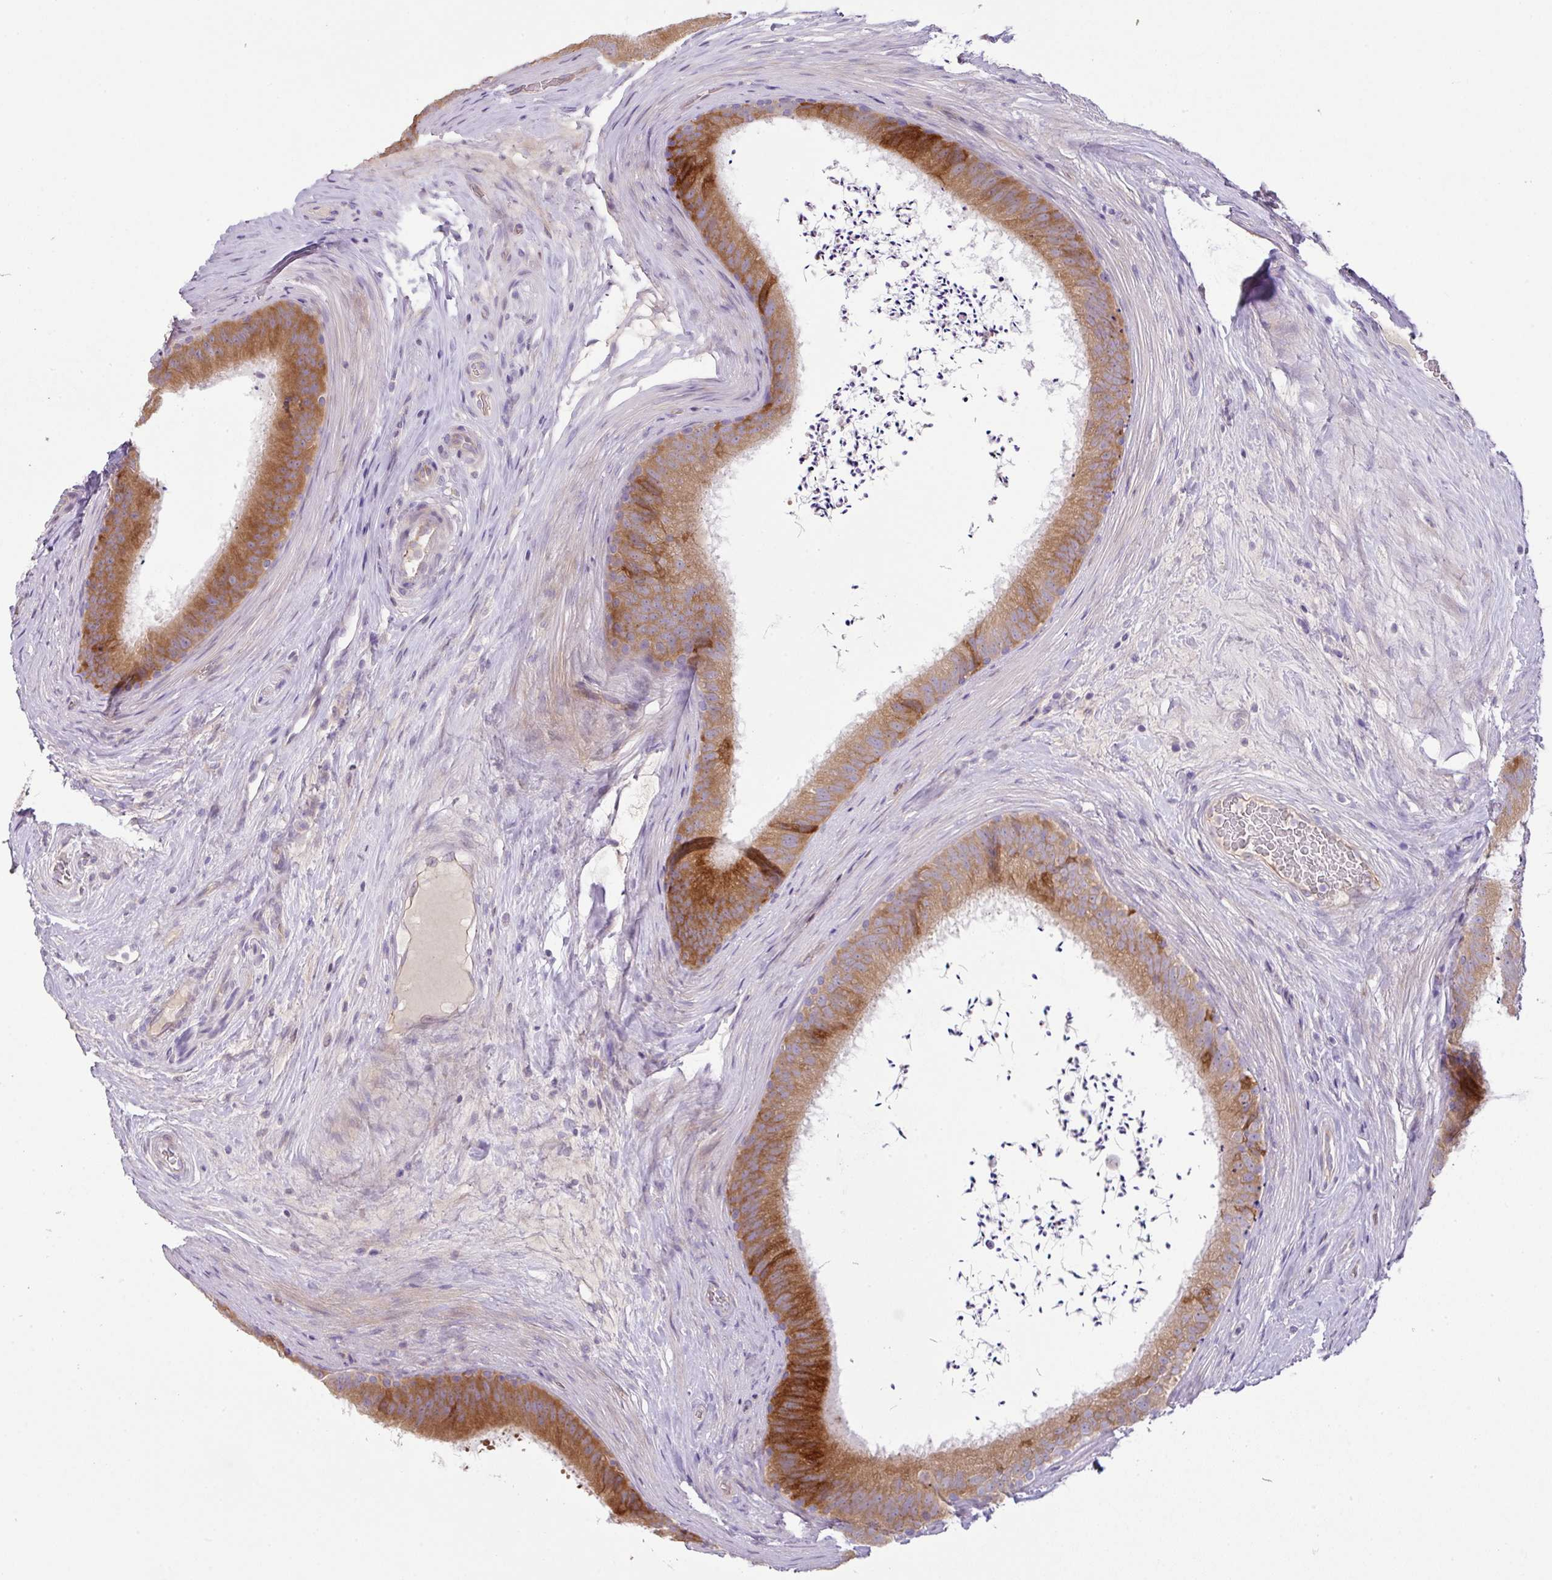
{"staining": {"intensity": "moderate", "quantity": "25%-75%", "location": "cytoplasmic/membranous"}, "tissue": "epididymis", "cell_type": "Glandular cells", "image_type": "normal", "snomed": [{"axis": "morphology", "description": "Normal tissue, NOS"}, {"axis": "topography", "description": "Testis"}, {"axis": "topography", "description": "Epididymis"}], "caption": "DAB (3,3'-diaminobenzidine) immunohistochemical staining of normal epididymis shows moderate cytoplasmic/membranous protein positivity in approximately 25%-75% of glandular cells. Immunohistochemistry (ihc) stains the protein of interest in brown and the nuclei are stained blue.", "gene": "PIK3R5", "patient": {"sex": "male", "age": 41}}